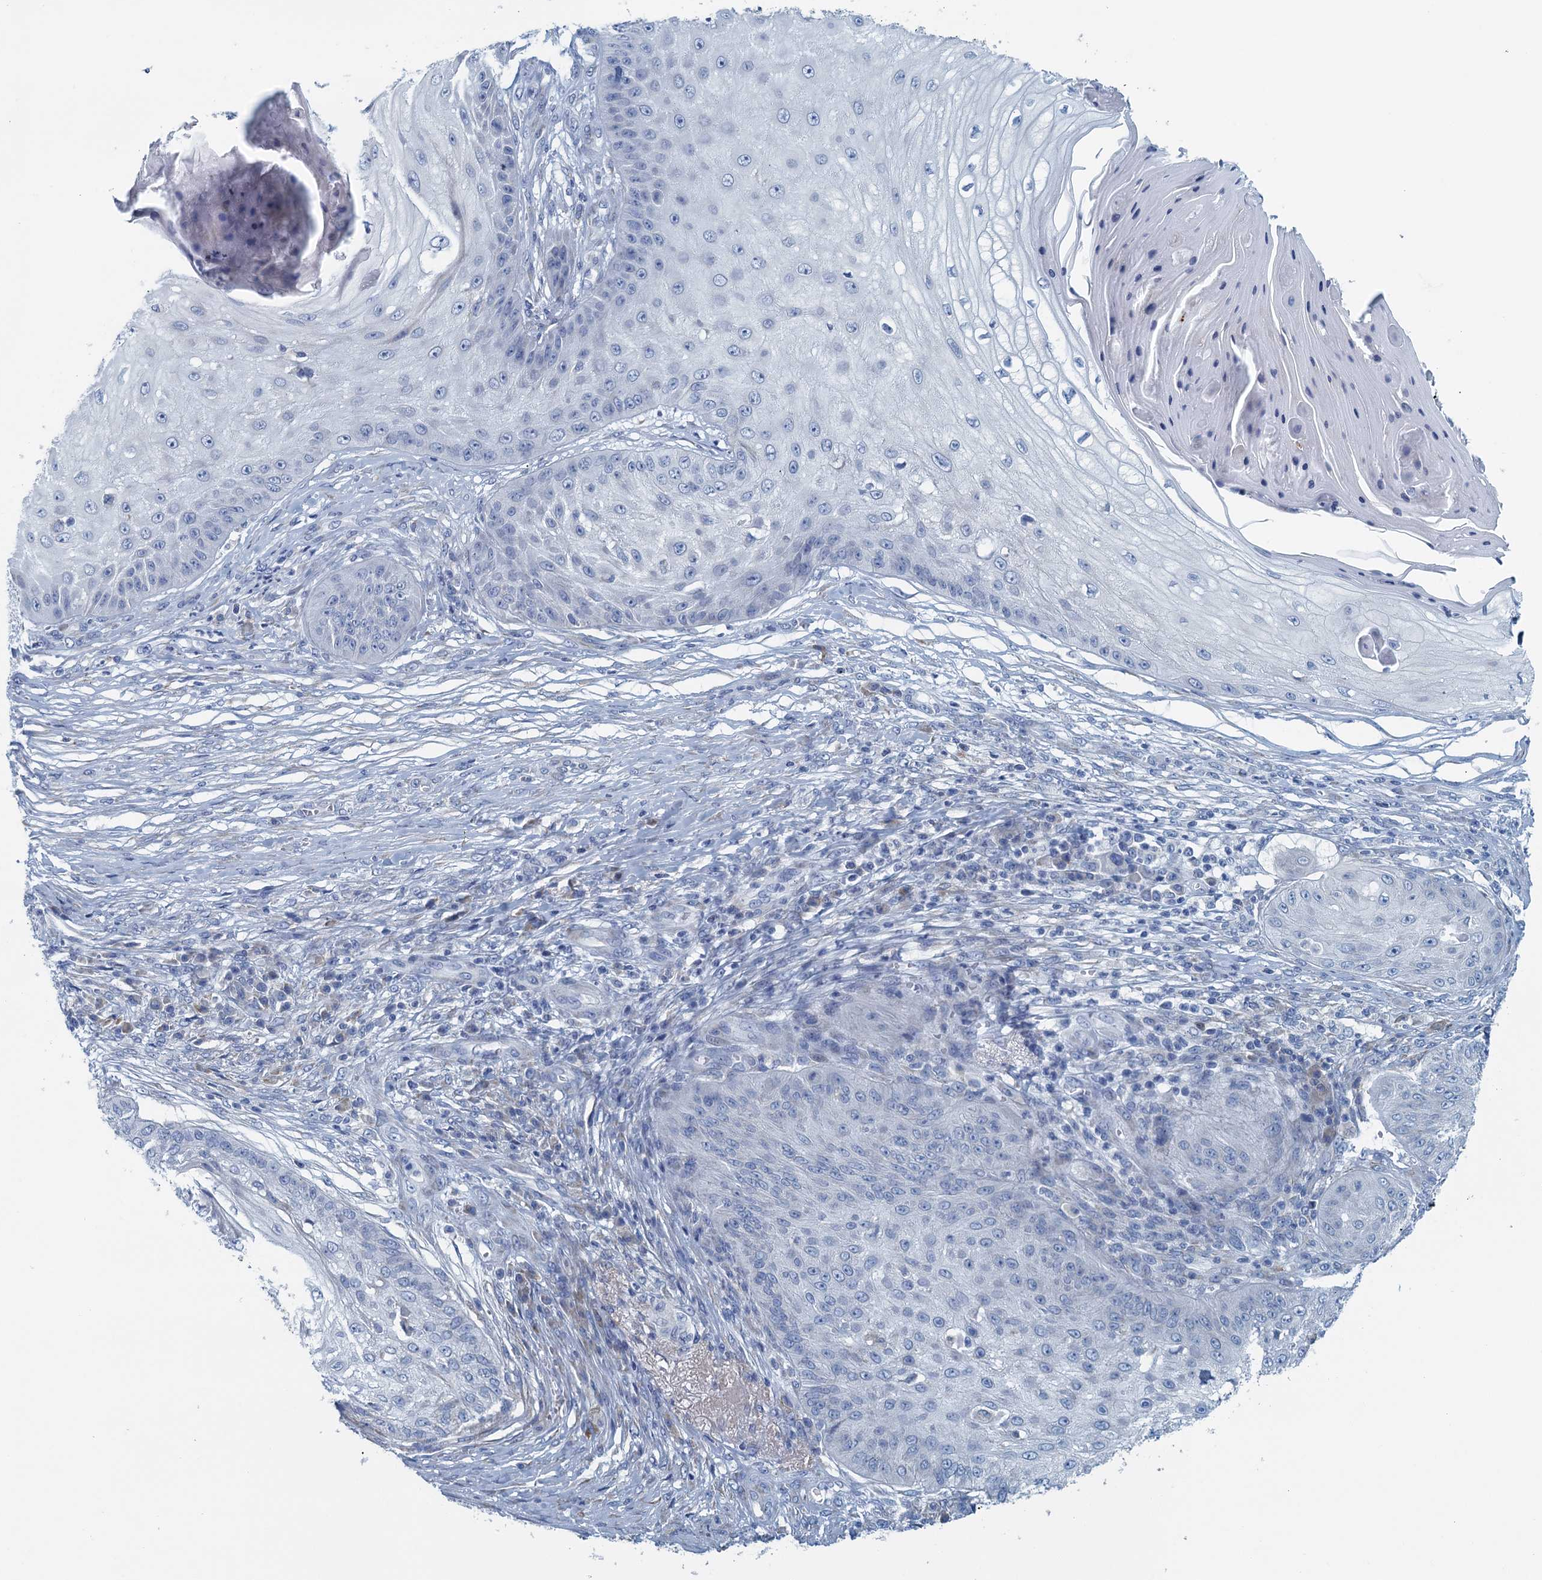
{"staining": {"intensity": "negative", "quantity": "none", "location": "none"}, "tissue": "skin cancer", "cell_type": "Tumor cells", "image_type": "cancer", "snomed": [{"axis": "morphology", "description": "Squamous cell carcinoma, NOS"}, {"axis": "topography", "description": "Skin"}], "caption": "Protein analysis of skin squamous cell carcinoma reveals no significant positivity in tumor cells.", "gene": "C10orf88", "patient": {"sex": "male", "age": 70}}